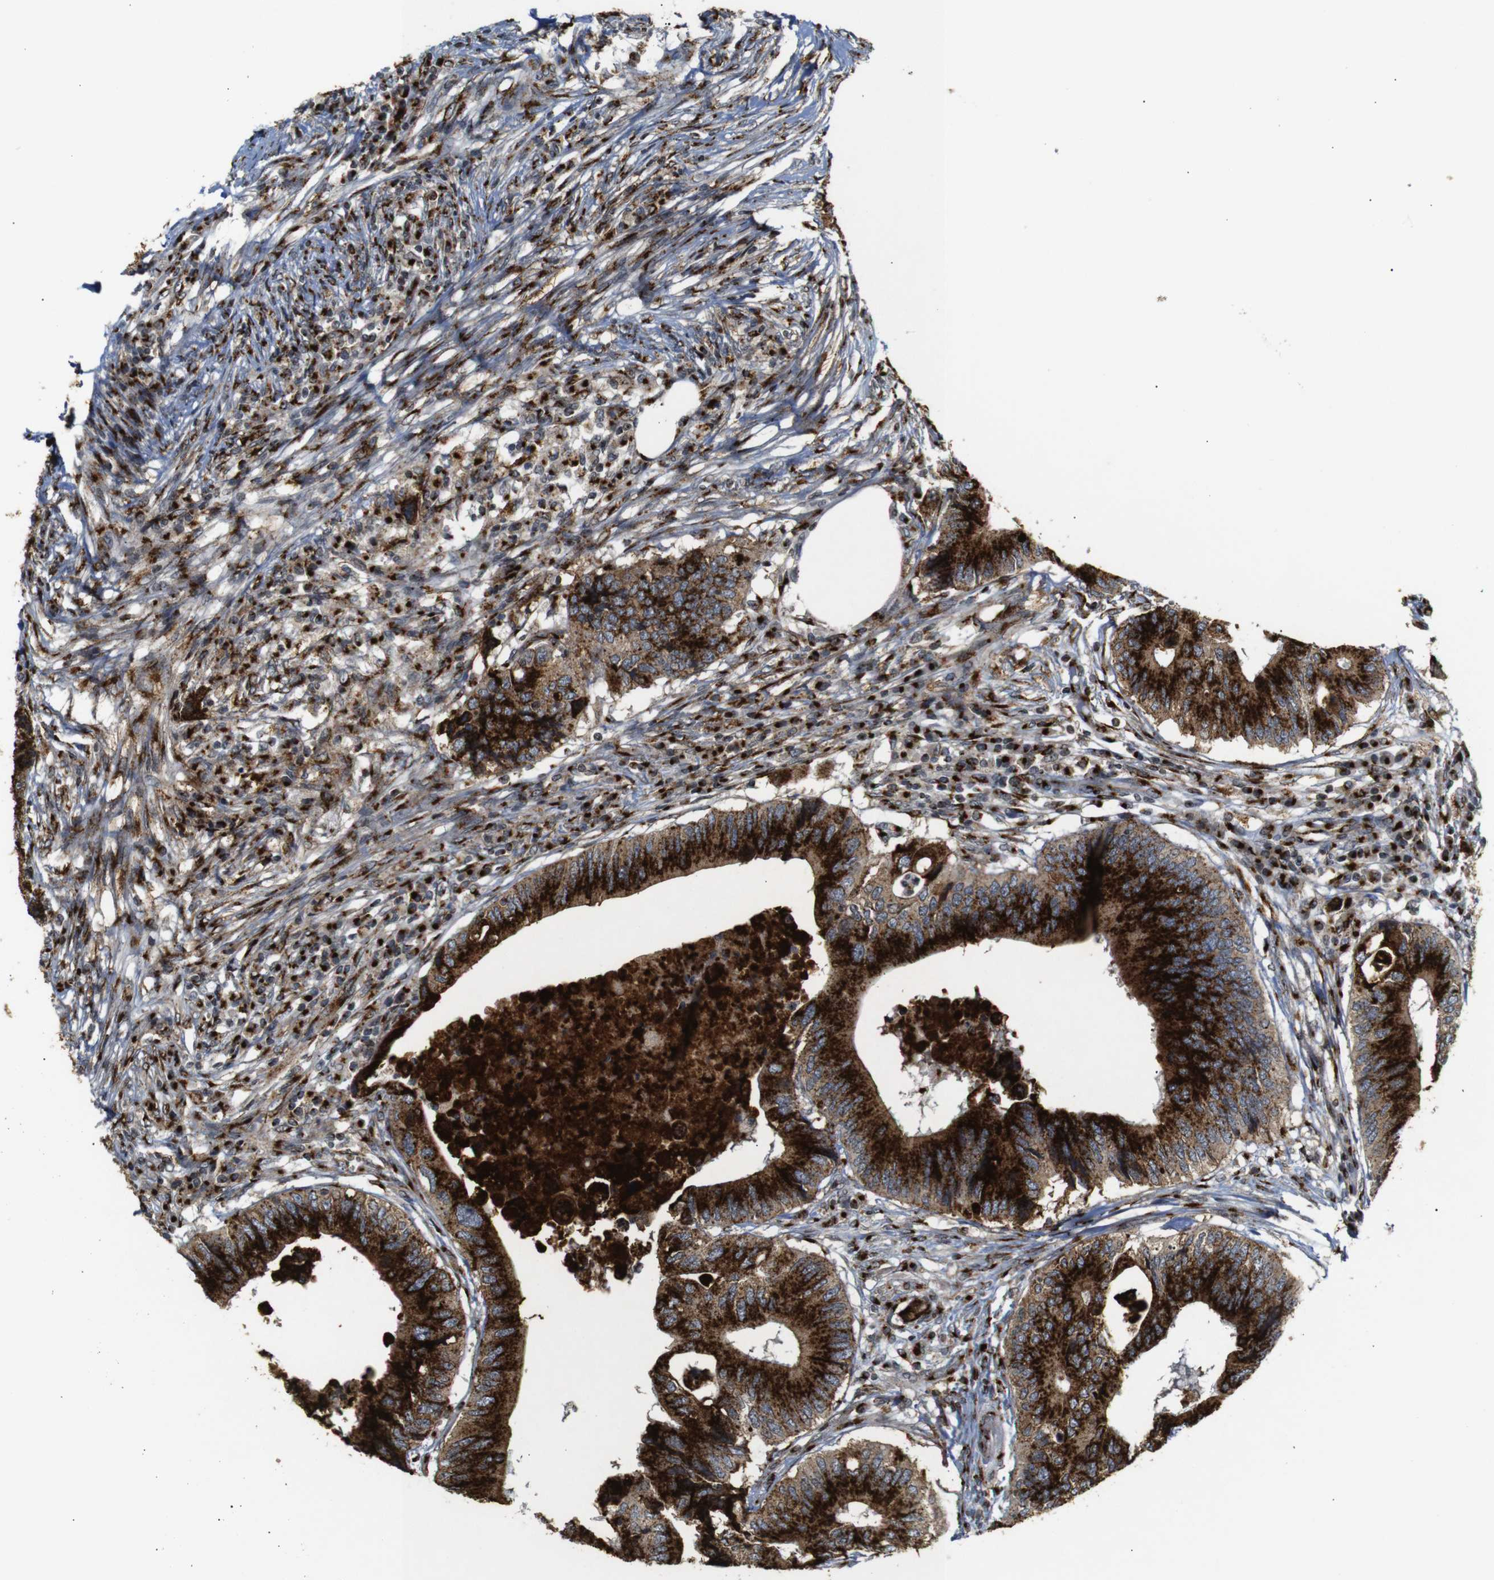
{"staining": {"intensity": "strong", "quantity": ">75%", "location": "cytoplasmic/membranous"}, "tissue": "colorectal cancer", "cell_type": "Tumor cells", "image_type": "cancer", "snomed": [{"axis": "morphology", "description": "Adenocarcinoma, NOS"}, {"axis": "topography", "description": "Colon"}], "caption": "This is an image of IHC staining of colorectal cancer, which shows strong positivity in the cytoplasmic/membranous of tumor cells.", "gene": "TGOLN2", "patient": {"sex": "male", "age": 71}}